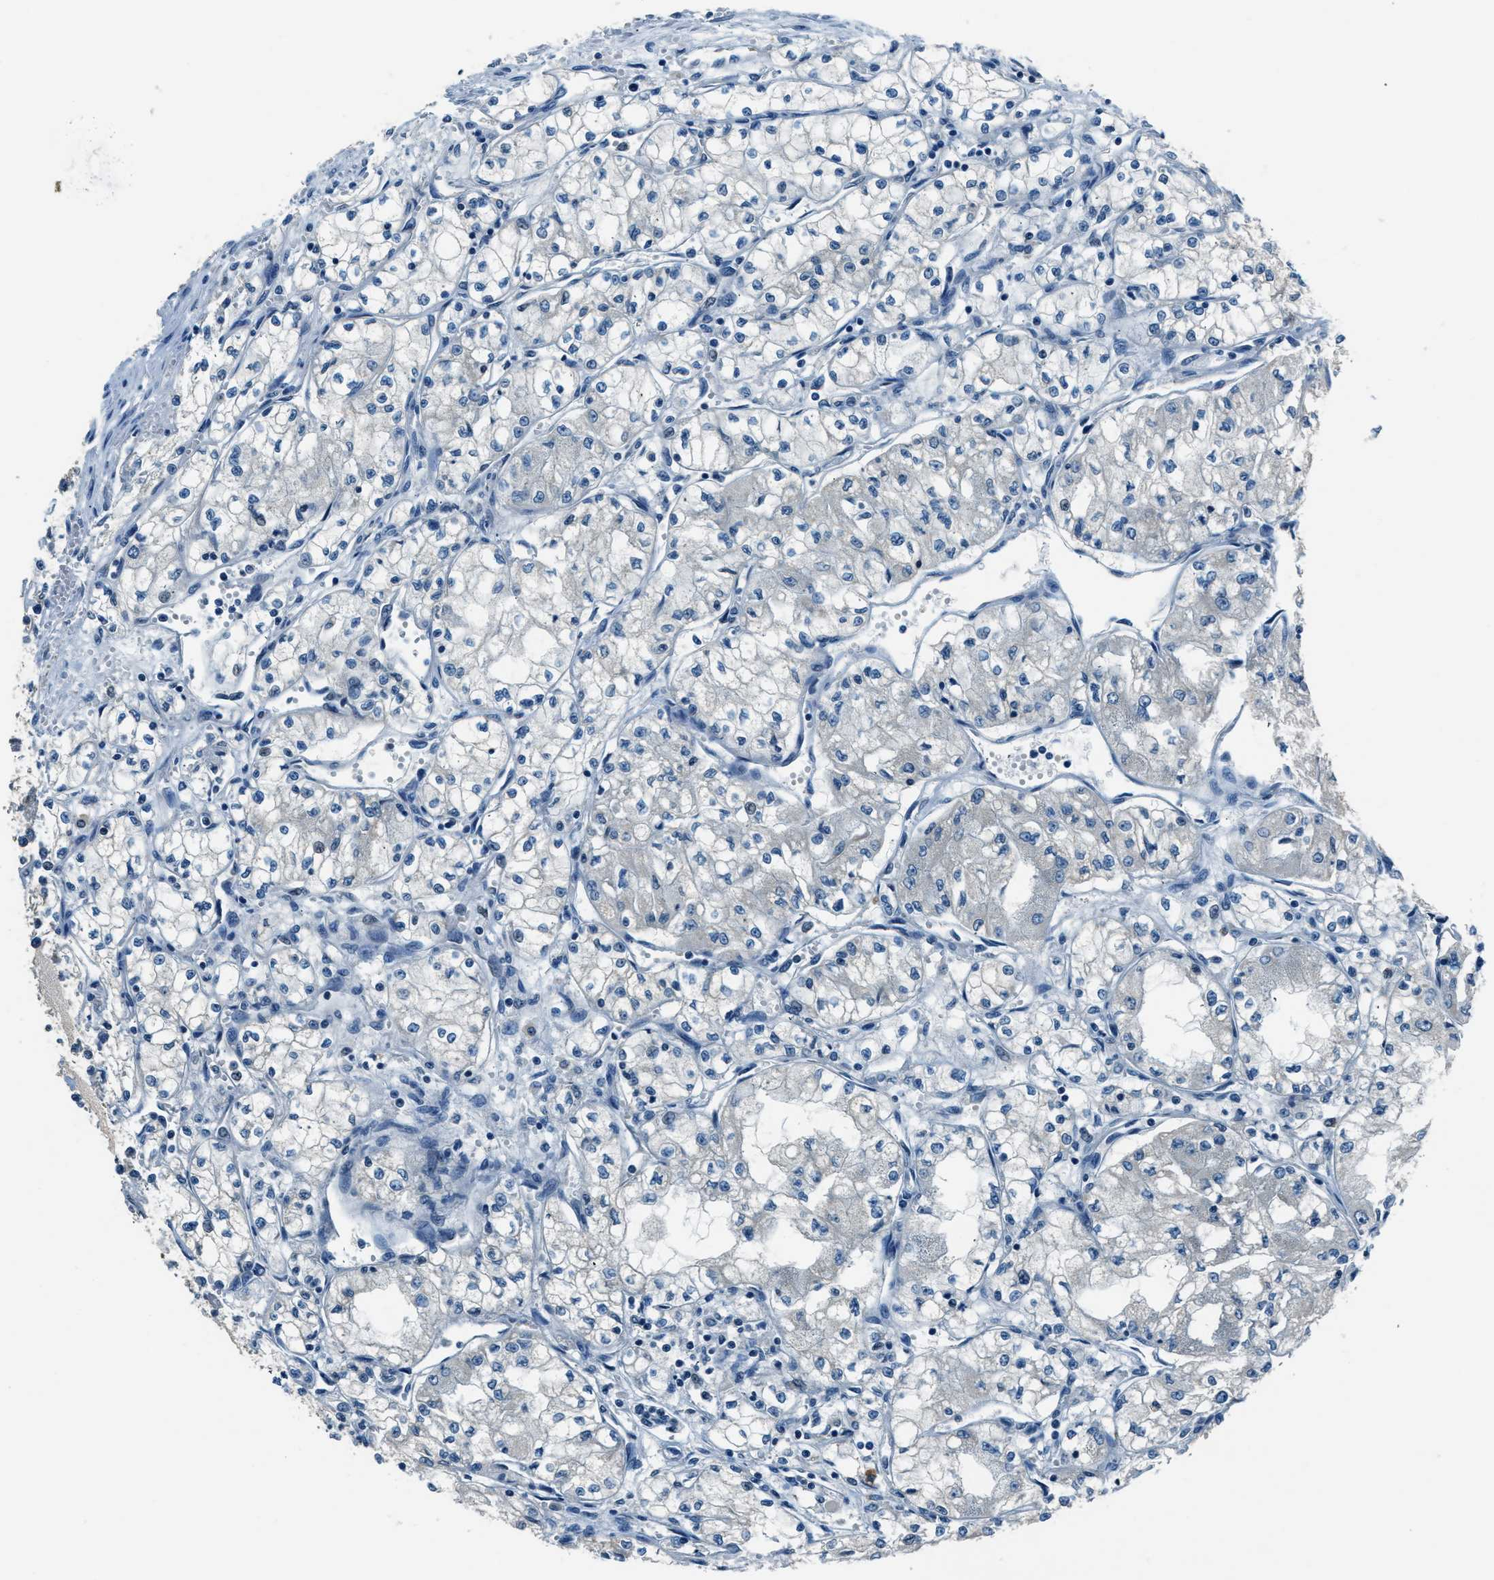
{"staining": {"intensity": "negative", "quantity": "none", "location": "none"}, "tissue": "renal cancer", "cell_type": "Tumor cells", "image_type": "cancer", "snomed": [{"axis": "morphology", "description": "Normal tissue, NOS"}, {"axis": "morphology", "description": "Adenocarcinoma, NOS"}, {"axis": "topography", "description": "Kidney"}], "caption": "Immunohistochemical staining of renal adenocarcinoma reveals no significant expression in tumor cells.", "gene": "NME8", "patient": {"sex": "male", "age": 59}}